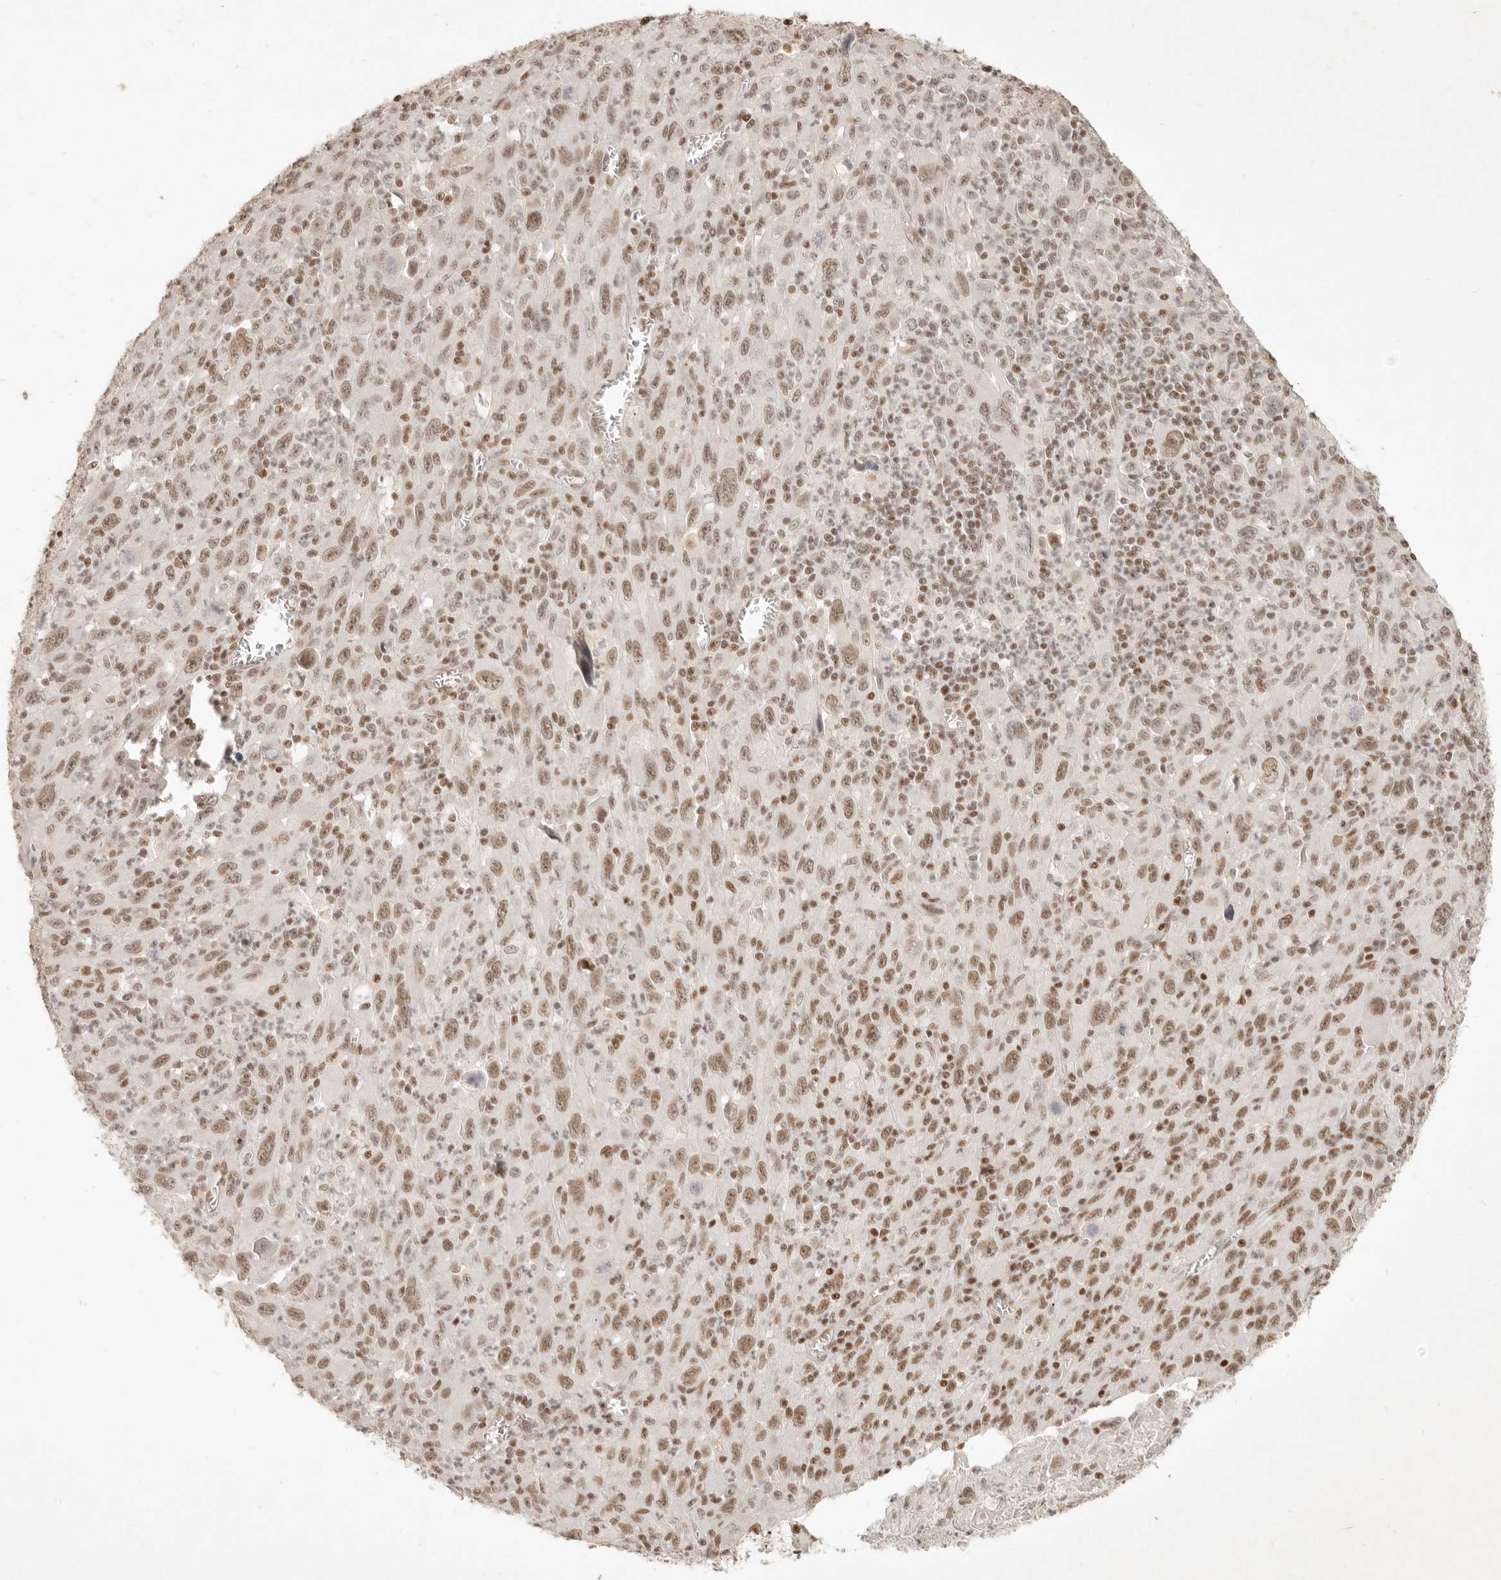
{"staining": {"intensity": "moderate", "quantity": ">75%", "location": "nuclear"}, "tissue": "melanoma", "cell_type": "Tumor cells", "image_type": "cancer", "snomed": [{"axis": "morphology", "description": "Malignant melanoma, Metastatic site"}, {"axis": "topography", "description": "Skin"}], "caption": "Melanoma stained for a protein displays moderate nuclear positivity in tumor cells.", "gene": "GABPA", "patient": {"sex": "female", "age": 56}}